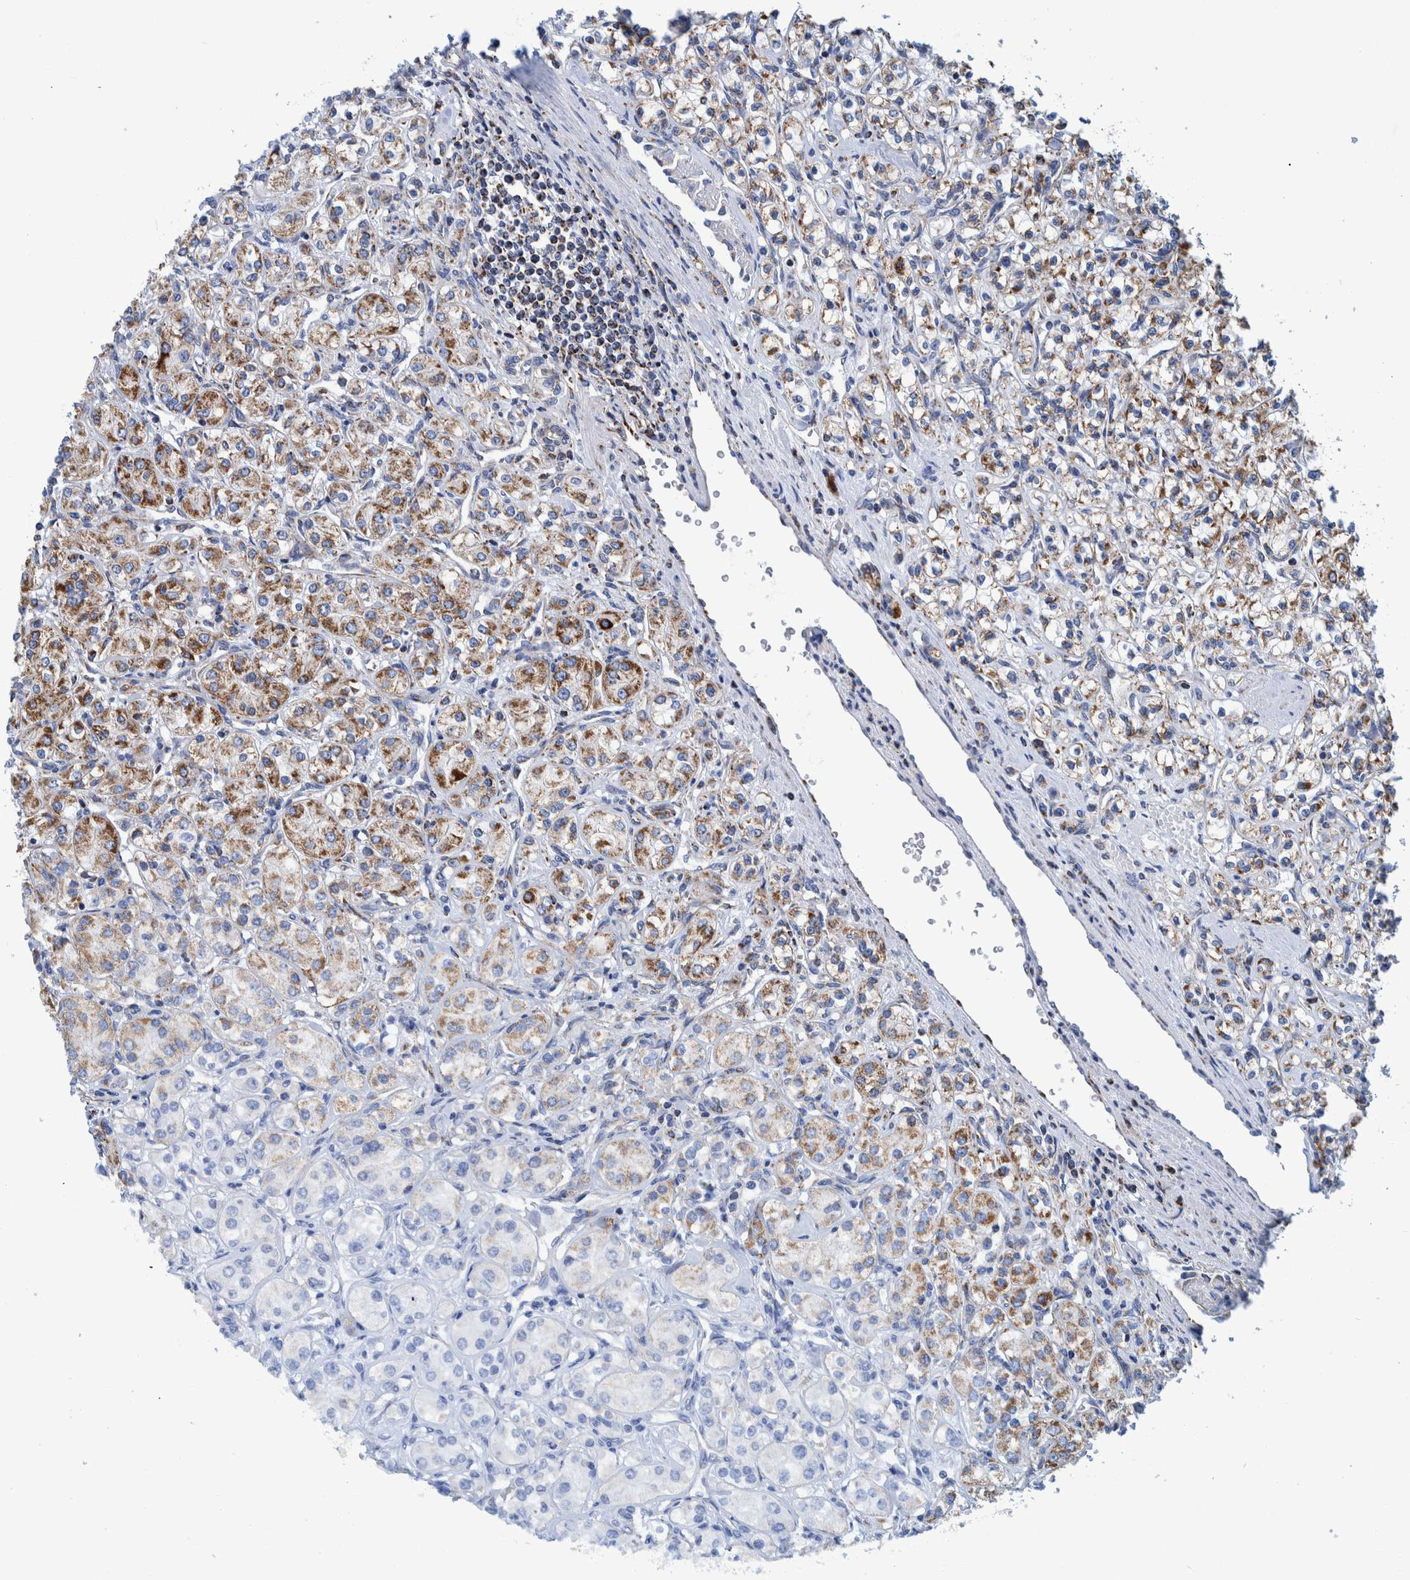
{"staining": {"intensity": "moderate", "quantity": "25%-75%", "location": "cytoplasmic/membranous"}, "tissue": "renal cancer", "cell_type": "Tumor cells", "image_type": "cancer", "snomed": [{"axis": "morphology", "description": "Adenocarcinoma, NOS"}, {"axis": "topography", "description": "Kidney"}], "caption": "A brown stain shows moderate cytoplasmic/membranous positivity of a protein in renal cancer tumor cells. (DAB (3,3'-diaminobenzidine) IHC, brown staining for protein, blue staining for nuclei).", "gene": "BZW2", "patient": {"sex": "male", "age": 77}}